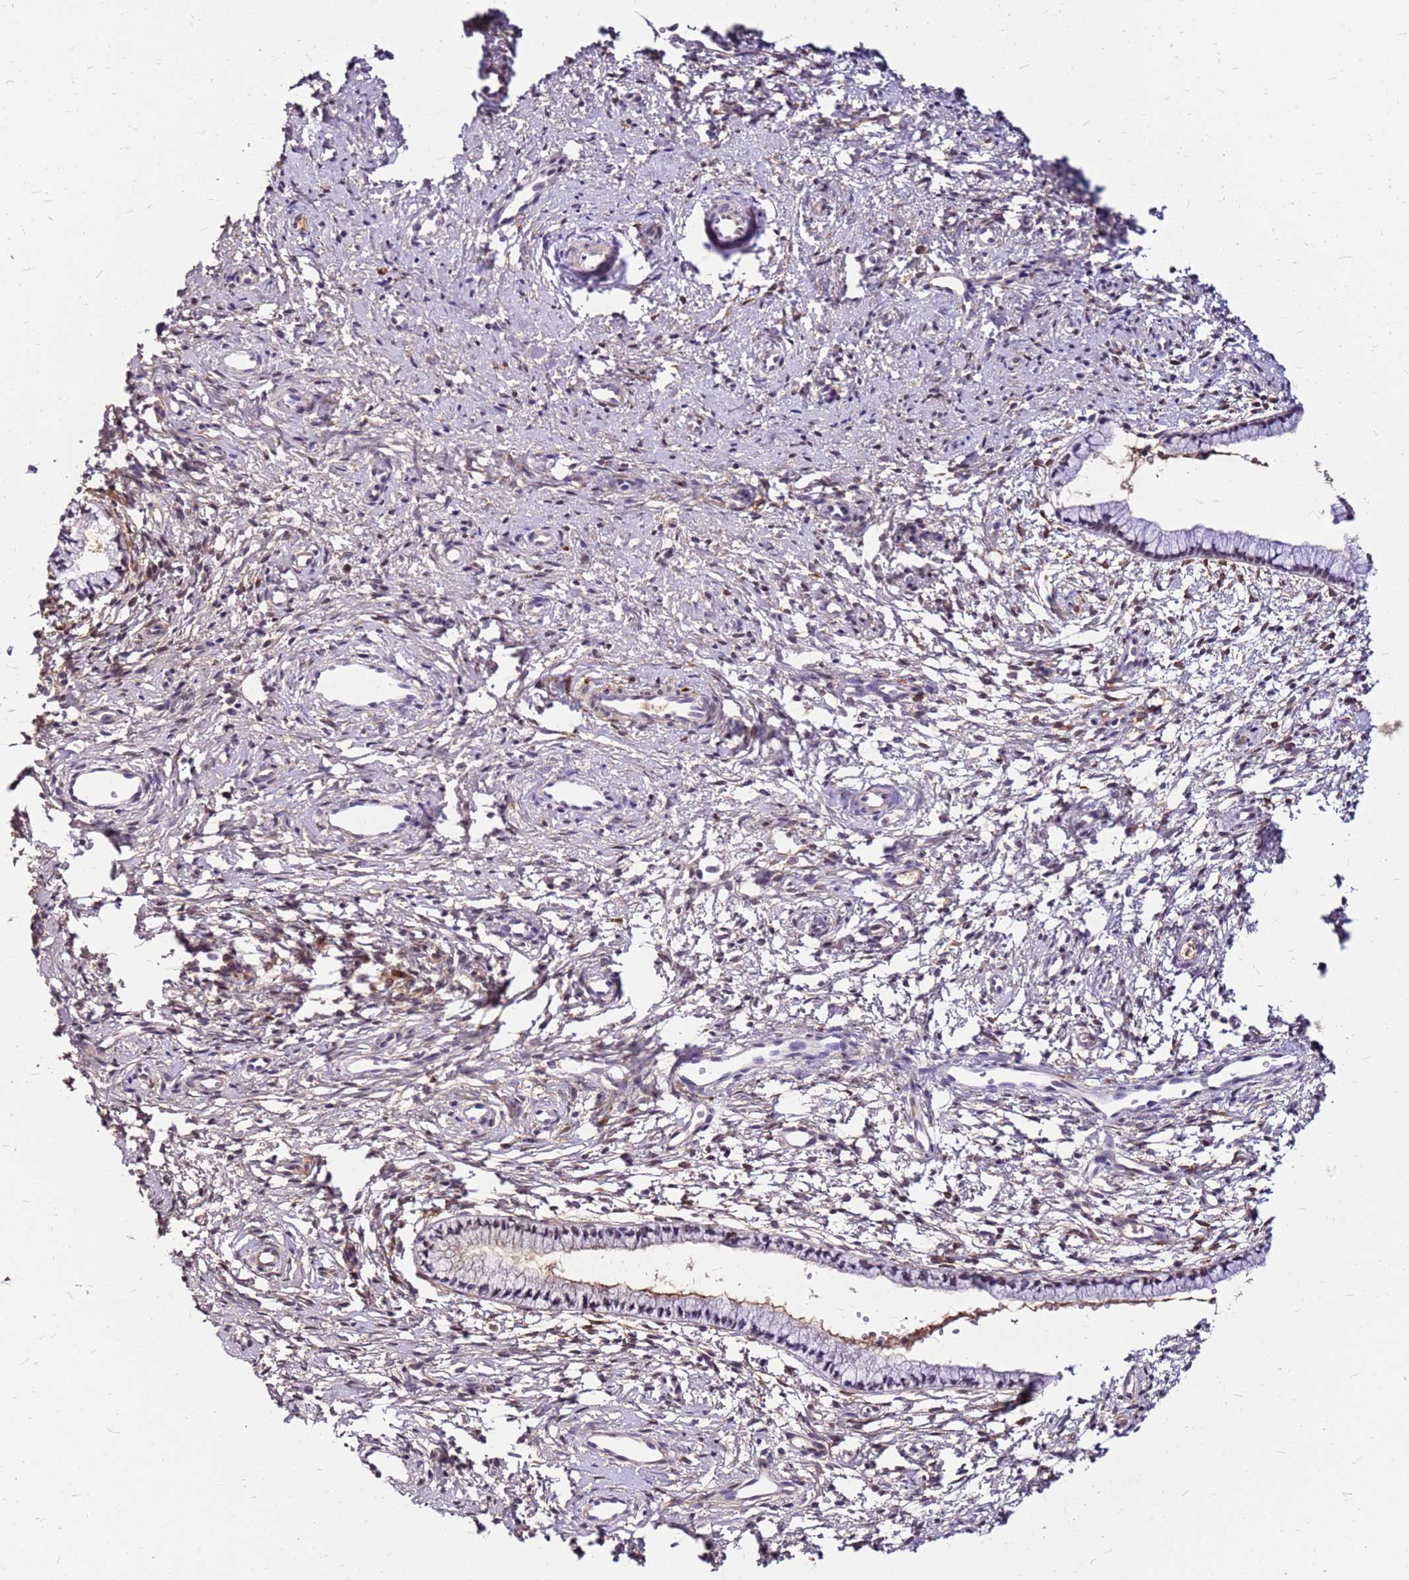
{"staining": {"intensity": "weak", "quantity": "<25%", "location": "nuclear"}, "tissue": "cervix", "cell_type": "Glandular cells", "image_type": "normal", "snomed": [{"axis": "morphology", "description": "Normal tissue, NOS"}, {"axis": "topography", "description": "Cervix"}], "caption": "The IHC image has no significant expression in glandular cells of cervix.", "gene": "ALDH1A3", "patient": {"sex": "female", "age": 57}}